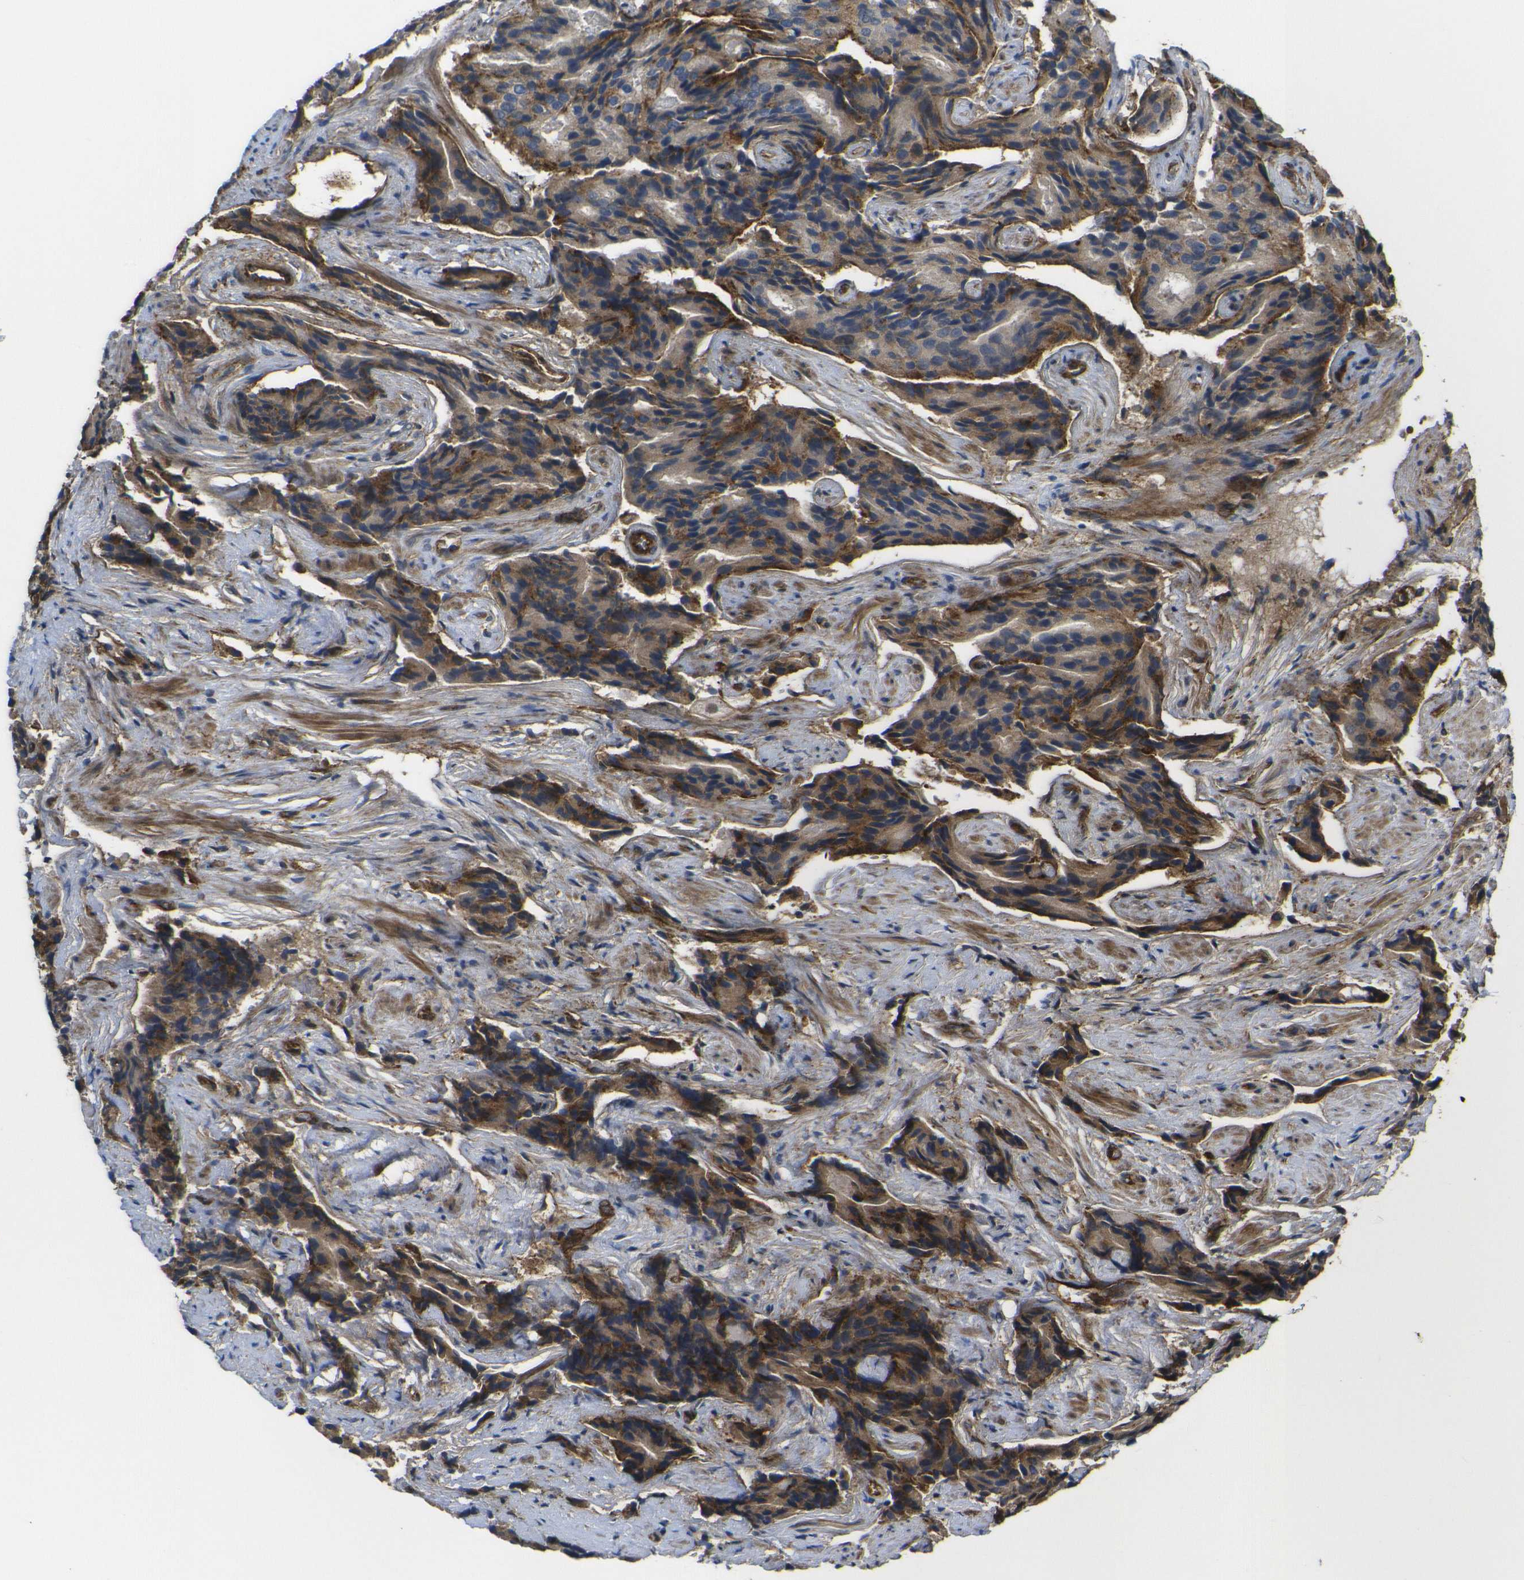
{"staining": {"intensity": "moderate", "quantity": ">75%", "location": "cytoplasmic/membranous"}, "tissue": "prostate cancer", "cell_type": "Tumor cells", "image_type": "cancer", "snomed": [{"axis": "morphology", "description": "Adenocarcinoma, High grade"}, {"axis": "topography", "description": "Prostate"}], "caption": "Prostate high-grade adenocarcinoma was stained to show a protein in brown. There is medium levels of moderate cytoplasmic/membranous positivity in about >75% of tumor cells.", "gene": "ECE1", "patient": {"sex": "male", "age": 58}}